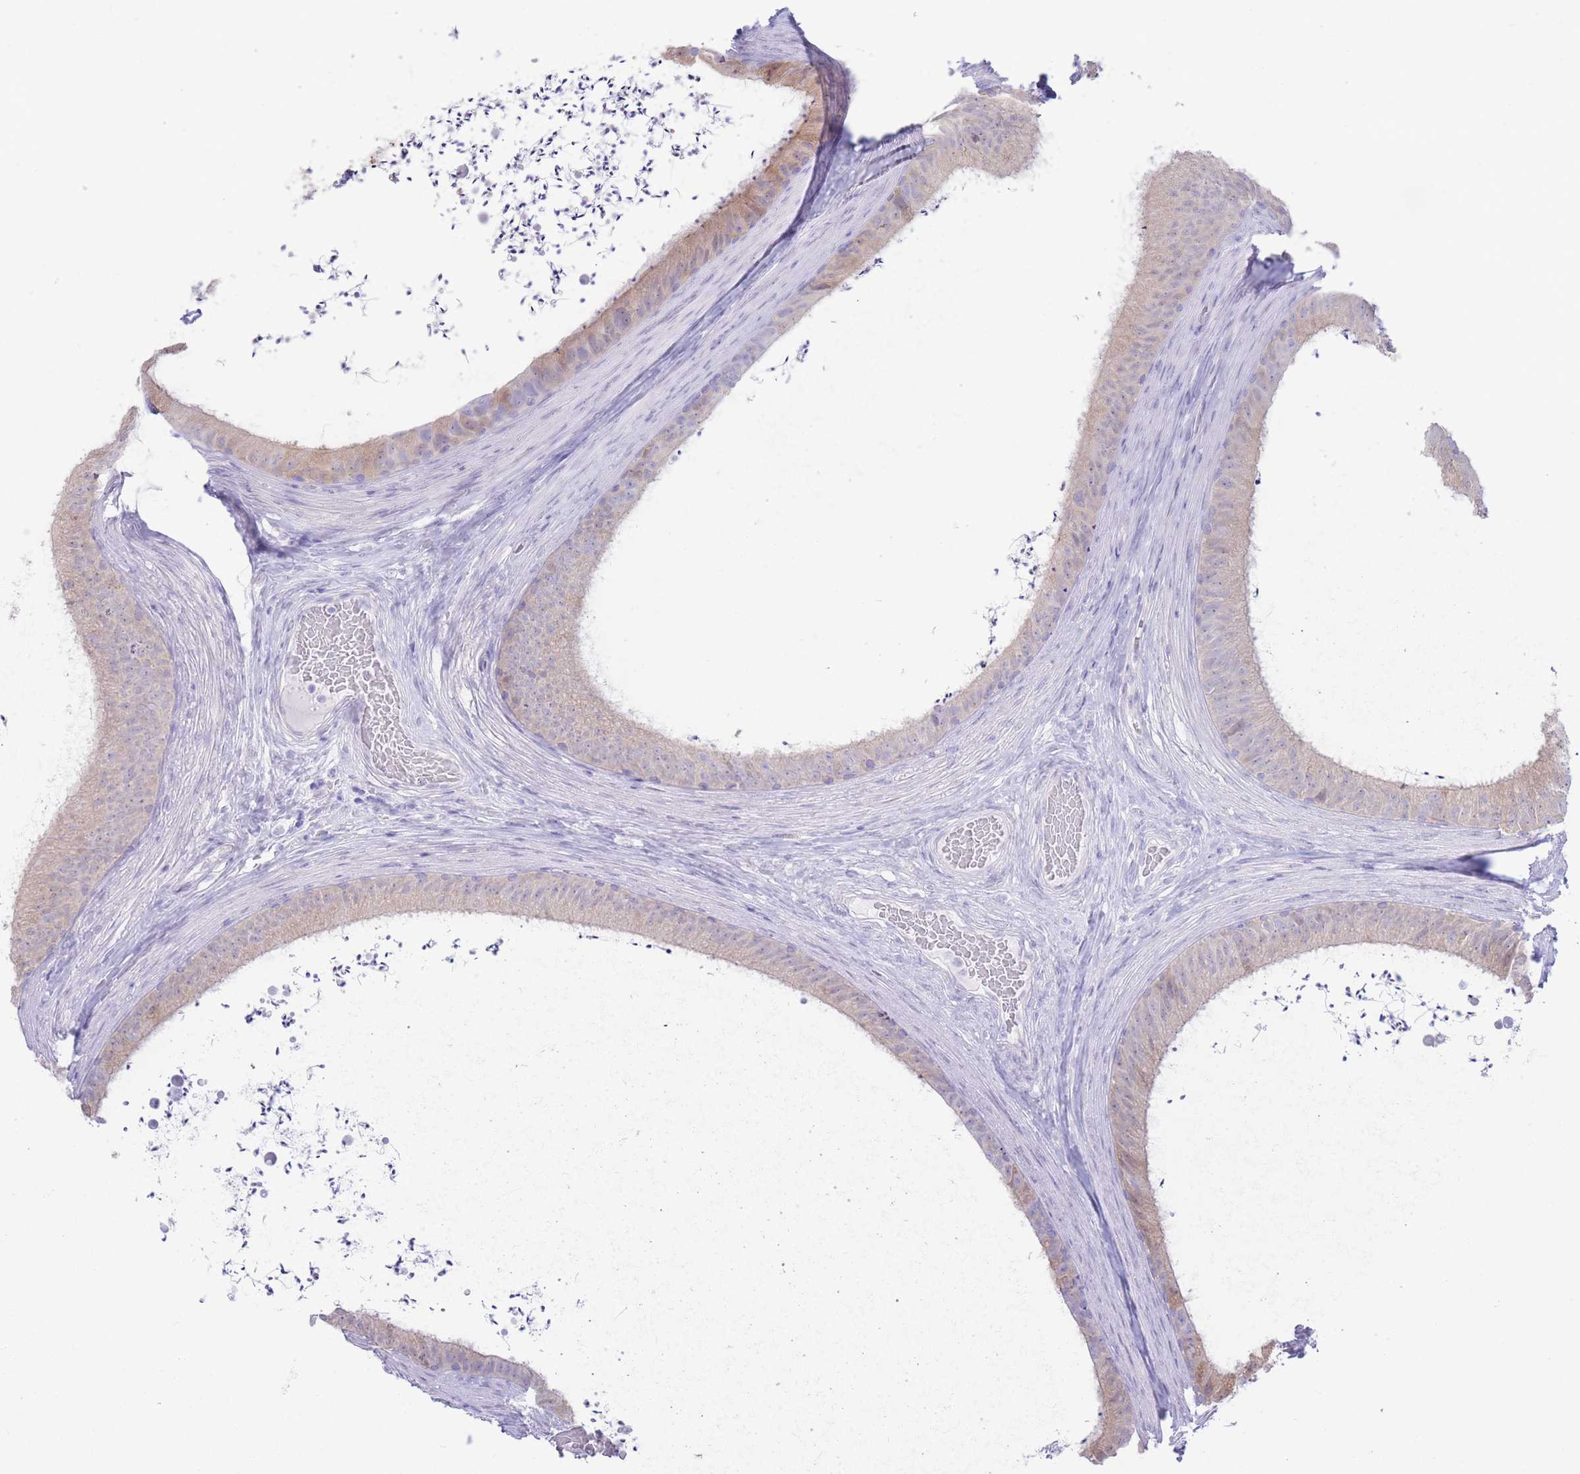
{"staining": {"intensity": "weak", "quantity": ">75%", "location": "cytoplasmic/membranous"}, "tissue": "epididymis", "cell_type": "Glandular cells", "image_type": "normal", "snomed": [{"axis": "morphology", "description": "Normal tissue, NOS"}, {"axis": "topography", "description": "Testis"}, {"axis": "topography", "description": "Epididymis"}], "caption": "IHC image of unremarkable epididymis stained for a protein (brown), which exhibits low levels of weak cytoplasmic/membranous staining in about >75% of glandular cells.", "gene": "FAH", "patient": {"sex": "male", "age": 41}}